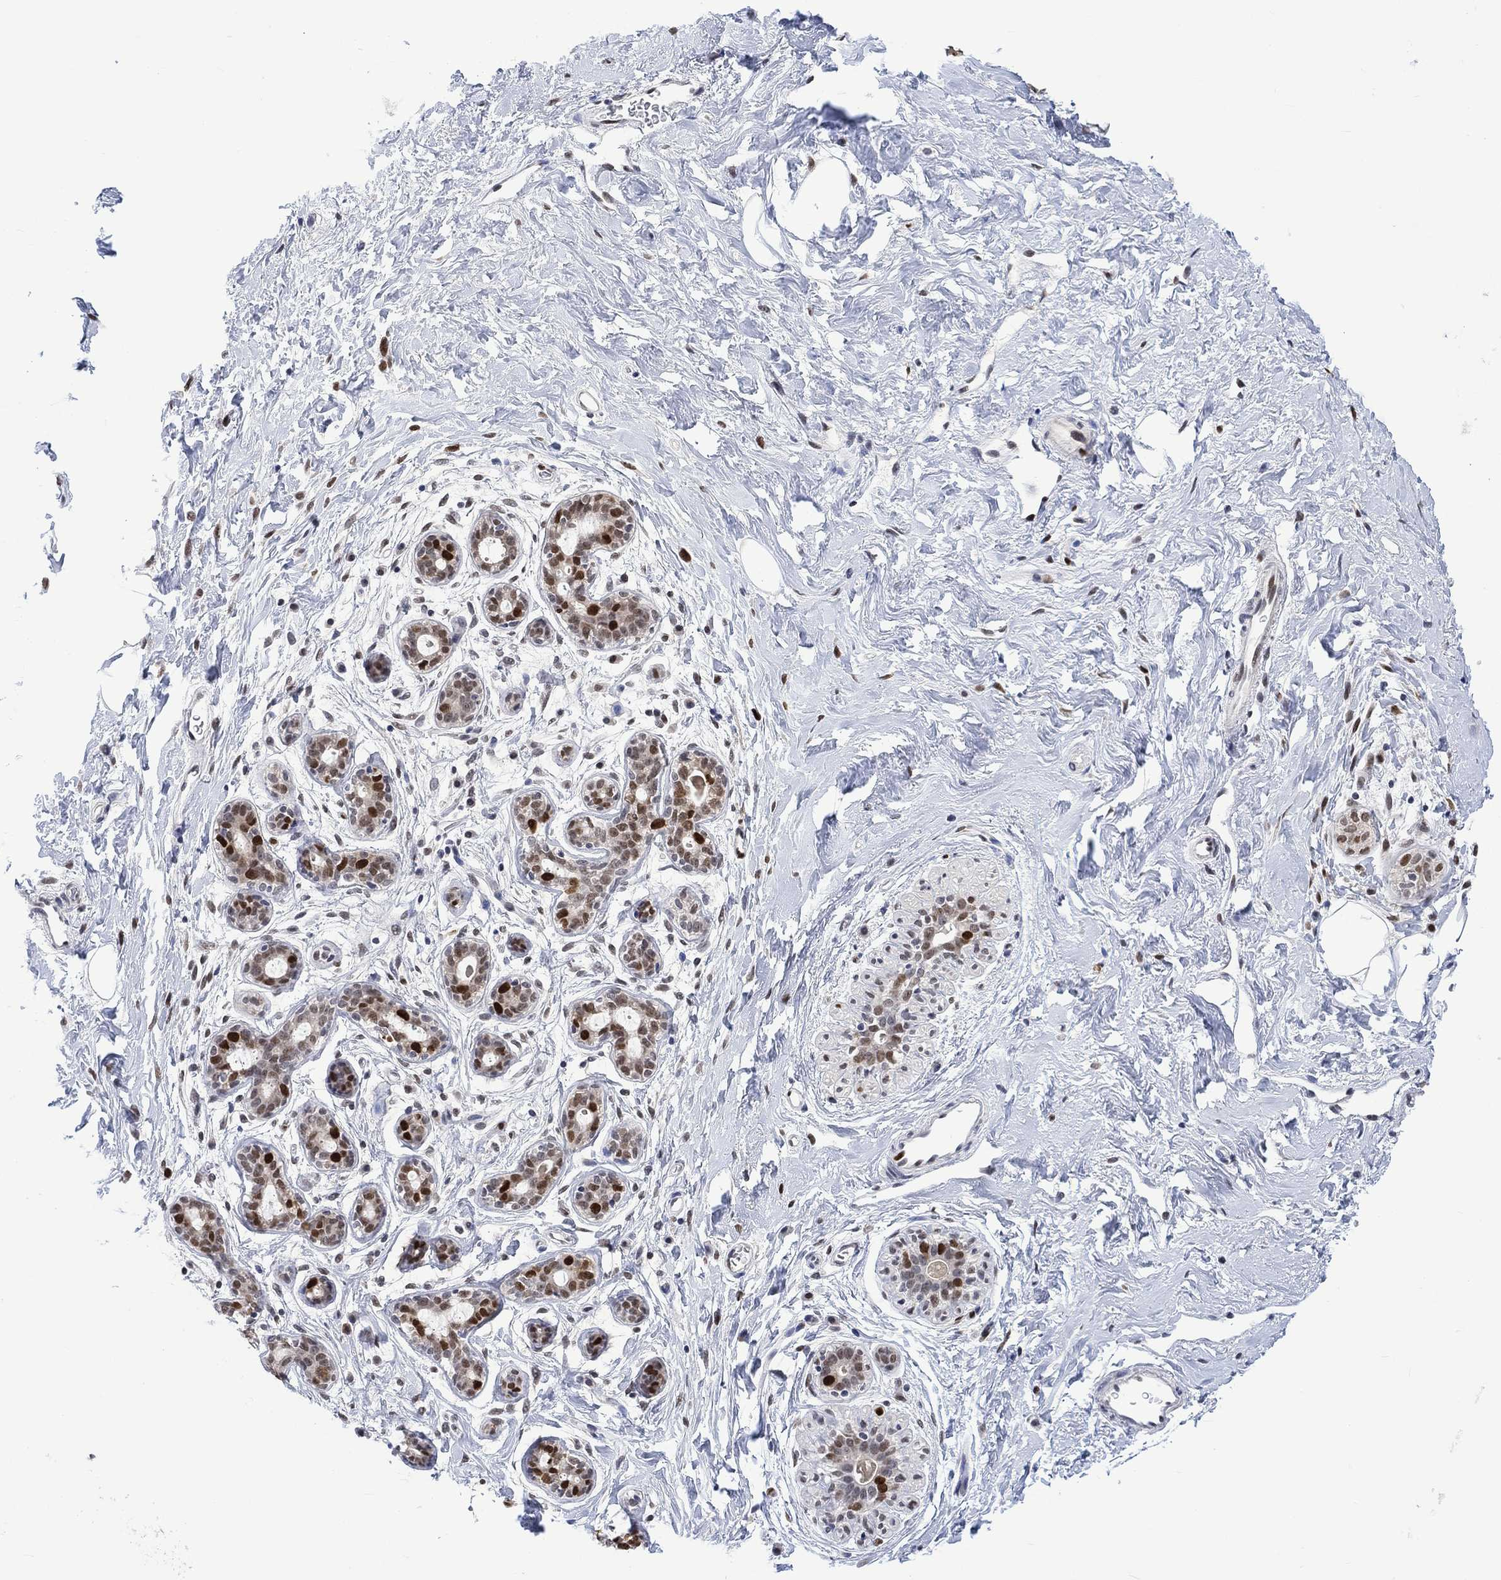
{"staining": {"intensity": "negative", "quantity": "none", "location": "none"}, "tissue": "breast", "cell_type": "Adipocytes", "image_type": "normal", "snomed": [{"axis": "morphology", "description": "Normal tissue, NOS"}, {"axis": "topography", "description": "Breast"}], "caption": "The photomicrograph shows no significant expression in adipocytes of breast. (Immunohistochemistry (ihc), brightfield microscopy, high magnification).", "gene": "RAD54L2", "patient": {"sex": "female", "age": 43}}